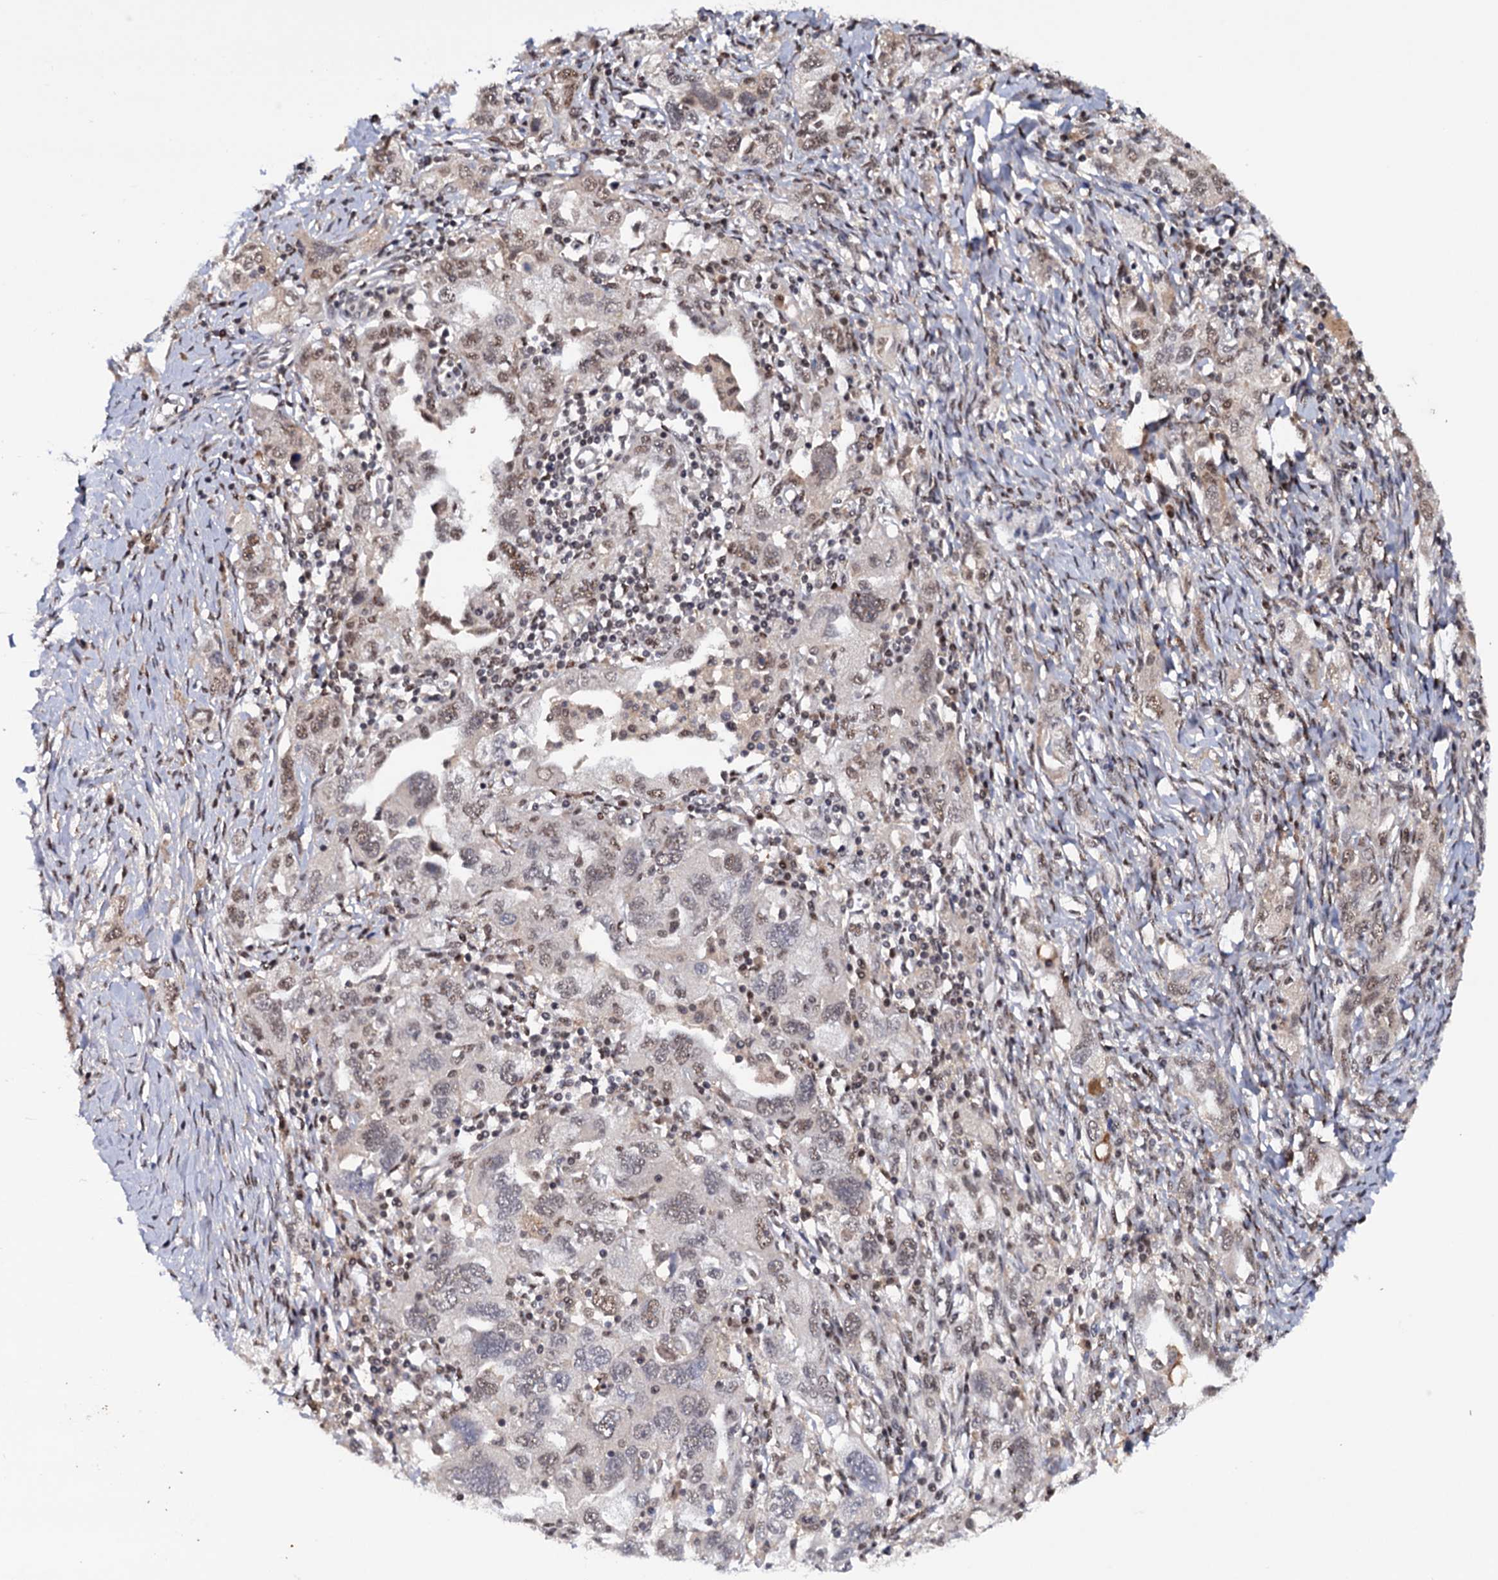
{"staining": {"intensity": "moderate", "quantity": "<25%", "location": "nuclear"}, "tissue": "ovarian cancer", "cell_type": "Tumor cells", "image_type": "cancer", "snomed": [{"axis": "morphology", "description": "Carcinoma, NOS"}, {"axis": "morphology", "description": "Cystadenocarcinoma, serous, NOS"}, {"axis": "topography", "description": "Ovary"}], "caption": "Immunohistochemistry of ovarian cancer (serous cystadenocarcinoma) shows low levels of moderate nuclear positivity in about <25% of tumor cells.", "gene": "TBC1D12", "patient": {"sex": "female", "age": 69}}